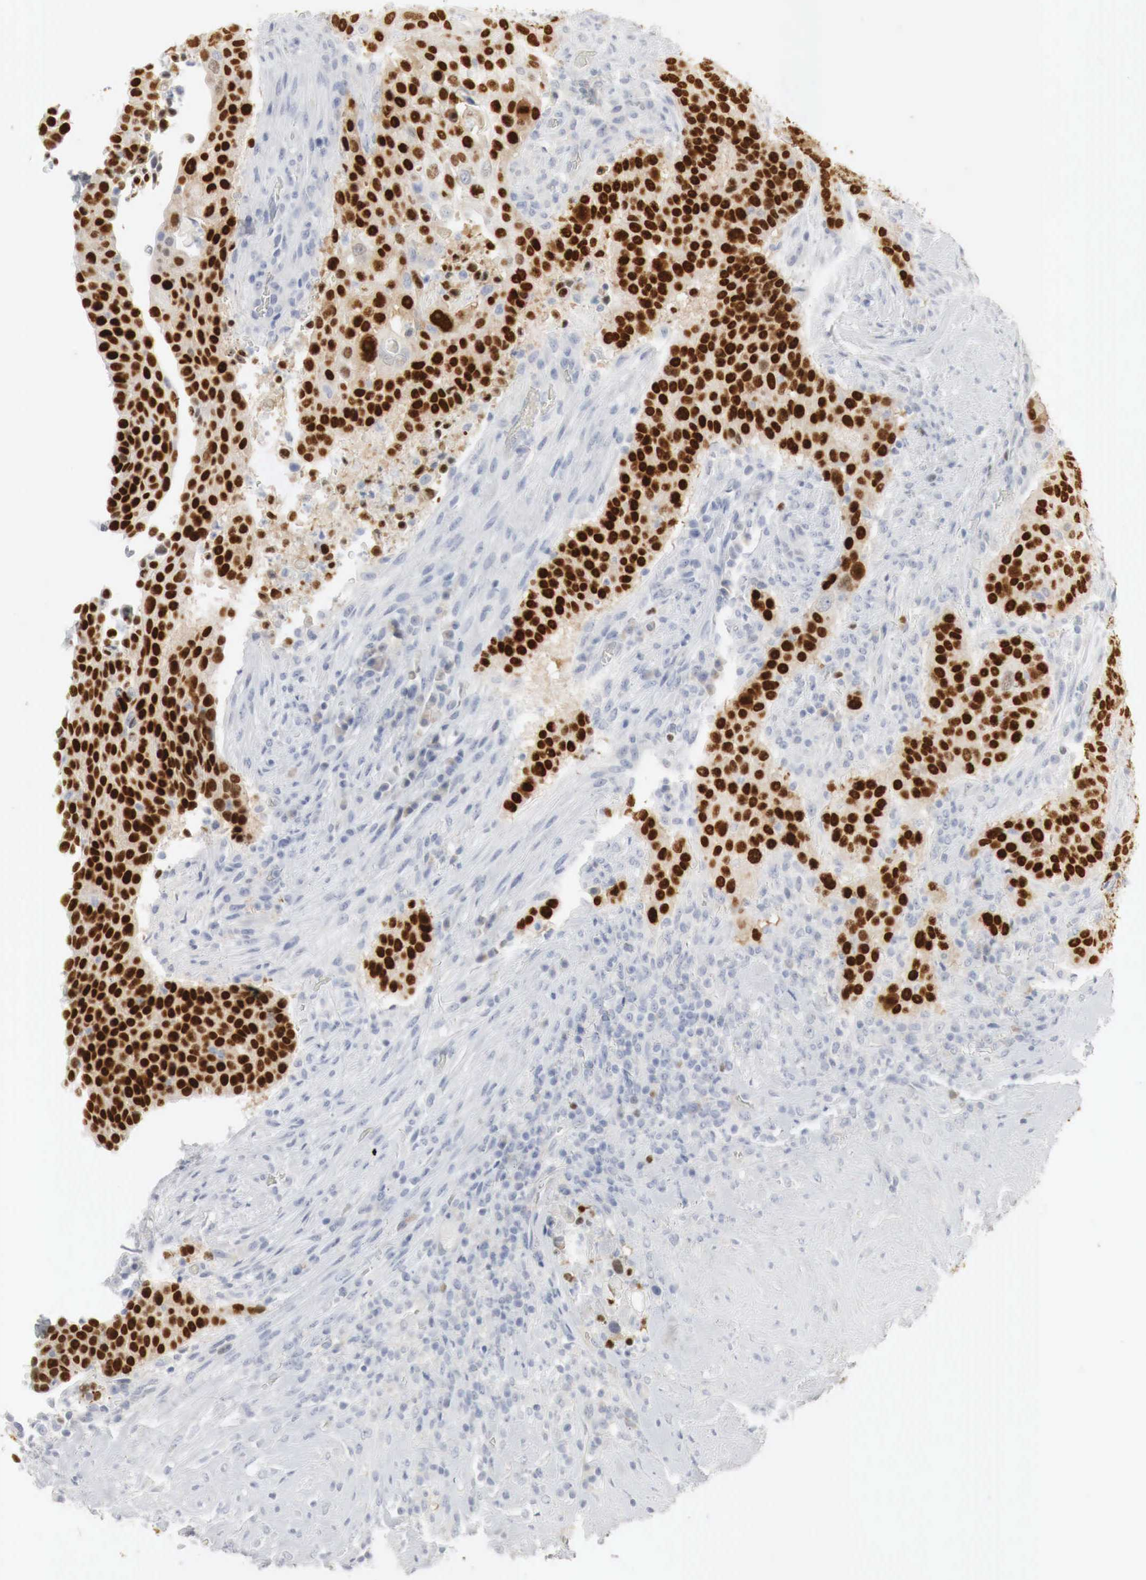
{"staining": {"intensity": "strong", "quantity": ">75%", "location": "nuclear"}, "tissue": "urothelial cancer", "cell_type": "Tumor cells", "image_type": "cancer", "snomed": [{"axis": "morphology", "description": "Urothelial carcinoma, High grade"}, {"axis": "topography", "description": "Urinary bladder"}], "caption": "Tumor cells display strong nuclear positivity in about >75% of cells in high-grade urothelial carcinoma.", "gene": "TP63", "patient": {"sex": "male", "age": 74}}